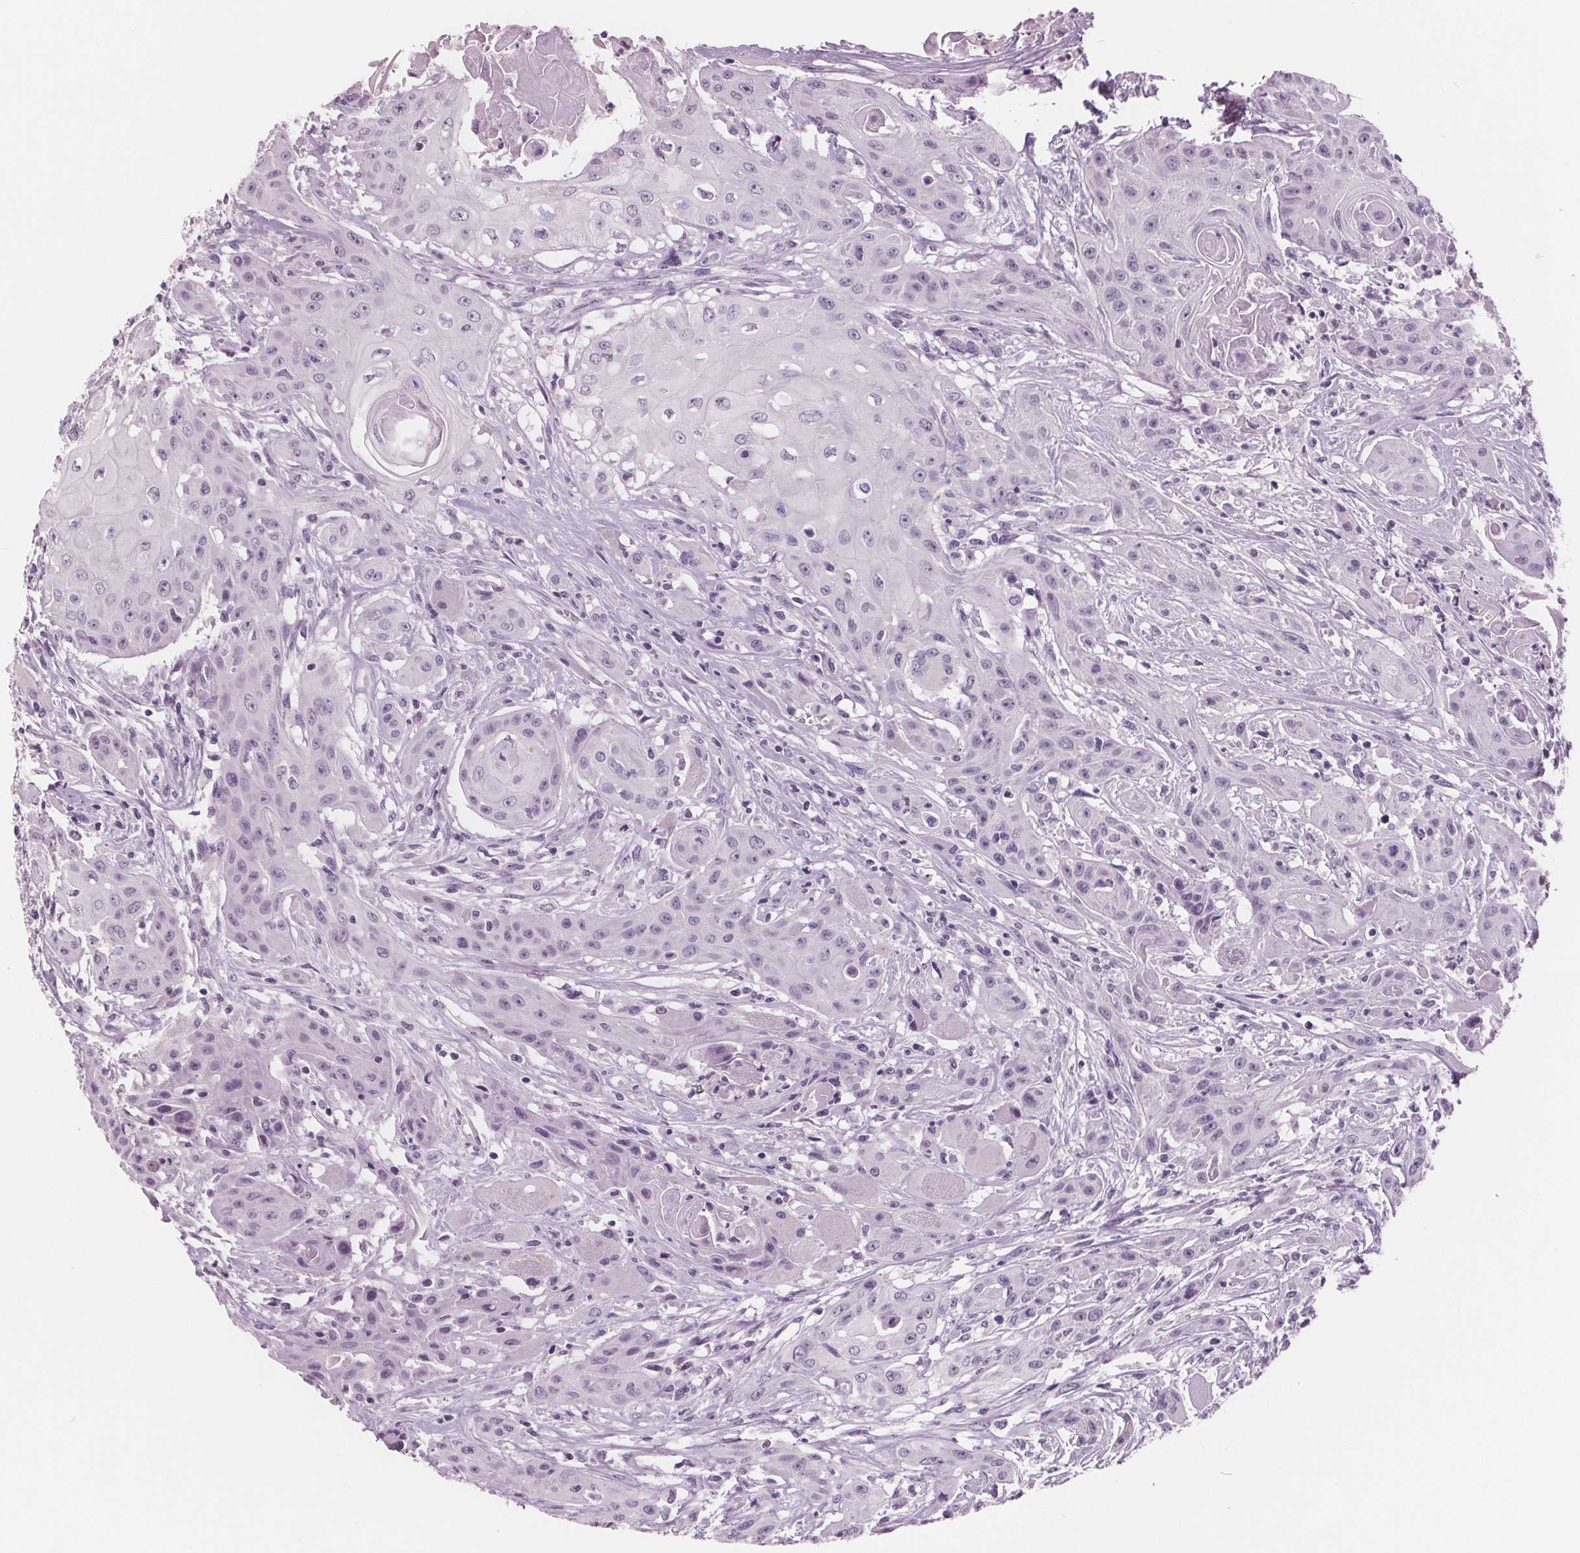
{"staining": {"intensity": "negative", "quantity": "none", "location": "none"}, "tissue": "head and neck cancer", "cell_type": "Tumor cells", "image_type": "cancer", "snomed": [{"axis": "morphology", "description": "Squamous cell carcinoma, NOS"}, {"axis": "topography", "description": "Oral tissue"}, {"axis": "topography", "description": "Head-Neck"}, {"axis": "topography", "description": "Neck, NOS"}], "caption": "This is an immunohistochemistry photomicrograph of human head and neck squamous cell carcinoma. There is no staining in tumor cells.", "gene": "AMBP", "patient": {"sex": "female", "age": 55}}